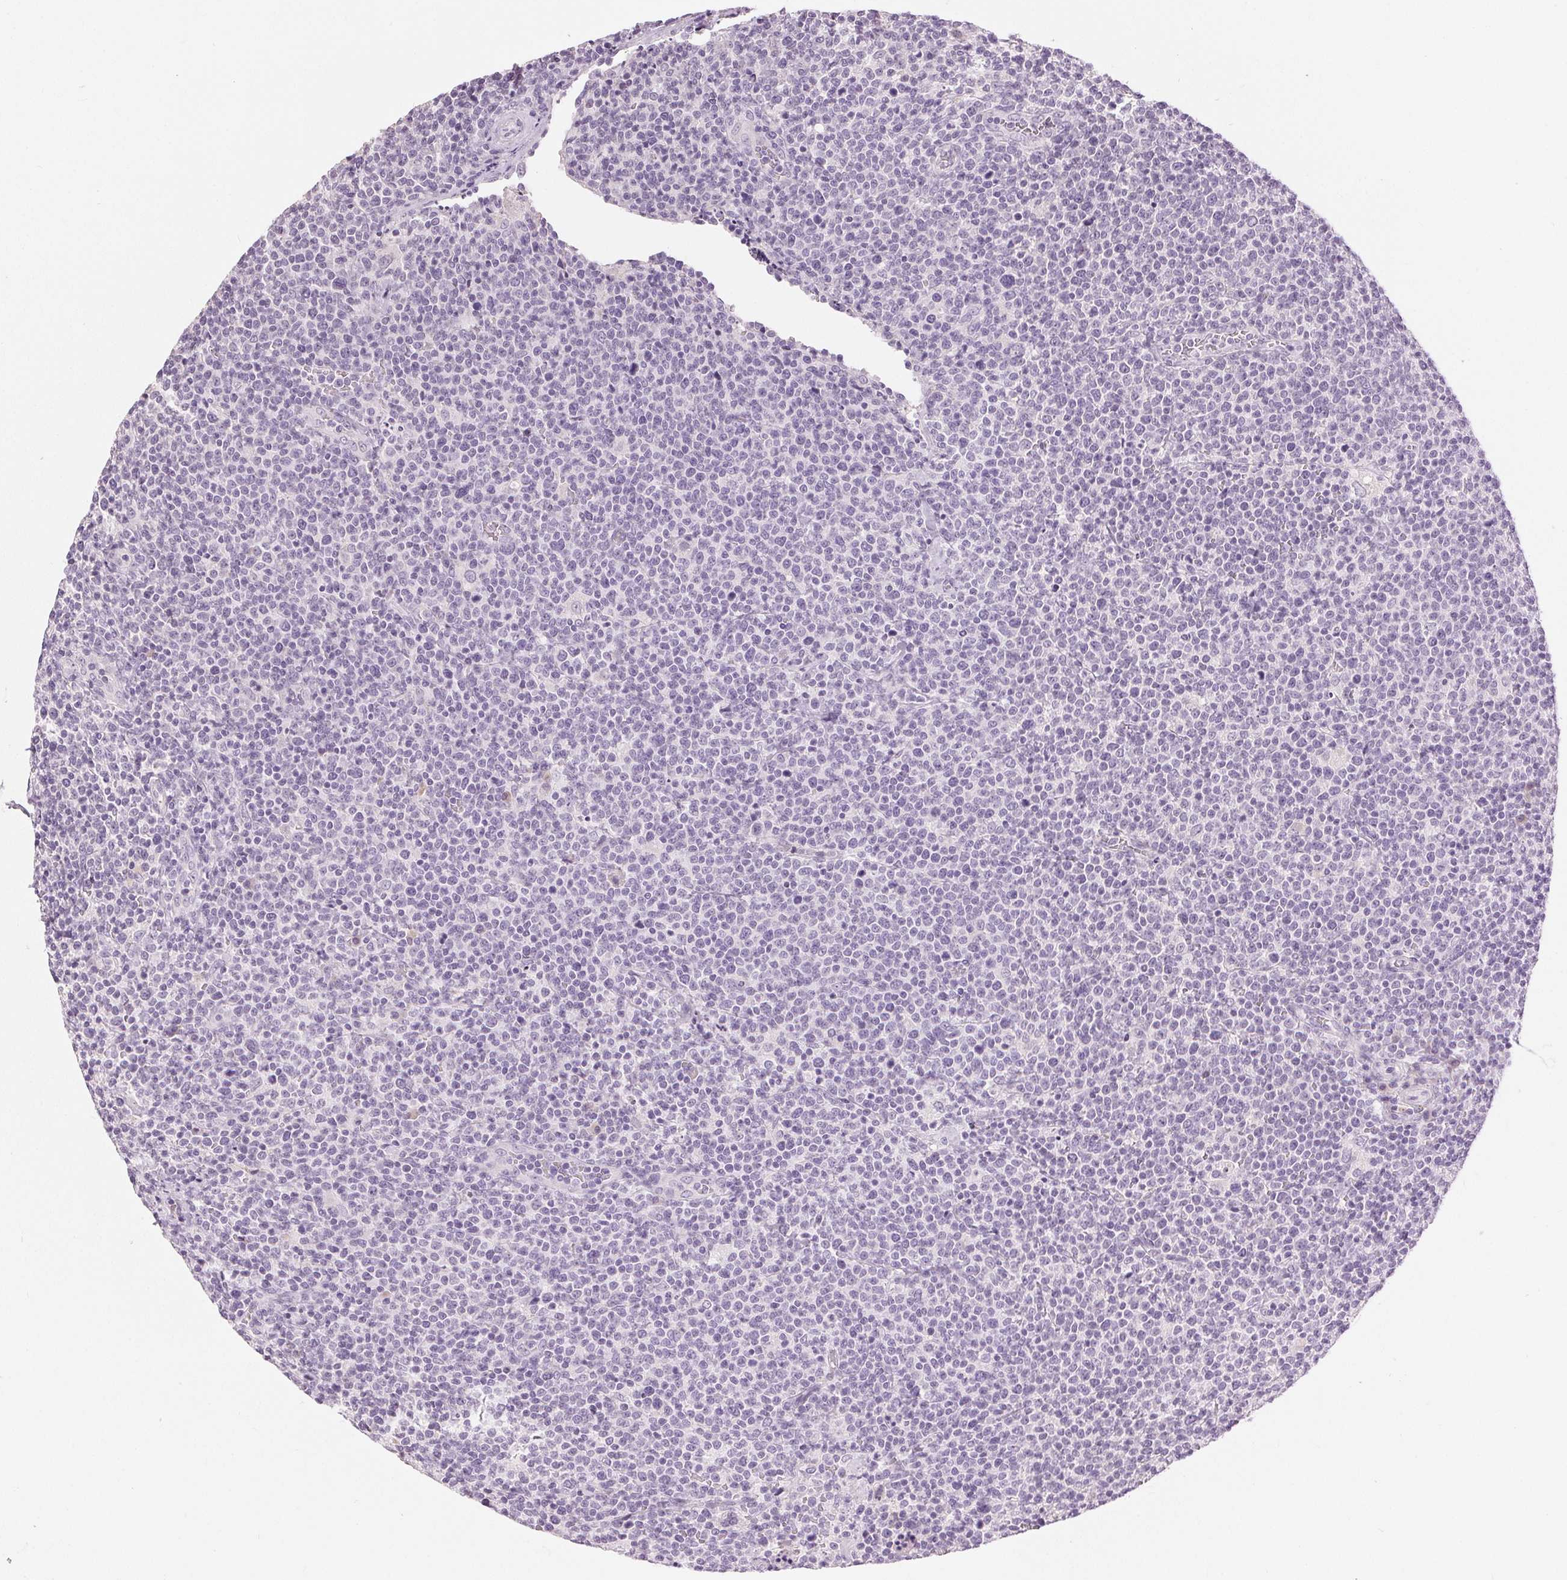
{"staining": {"intensity": "negative", "quantity": "none", "location": "none"}, "tissue": "lymphoma", "cell_type": "Tumor cells", "image_type": "cancer", "snomed": [{"axis": "morphology", "description": "Malignant lymphoma, non-Hodgkin's type, High grade"}, {"axis": "topography", "description": "Lymph node"}], "caption": "Immunohistochemical staining of malignant lymphoma, non-Hodgkin's type (high-grade) reveals no significant expression in tumor cells.", "gene": "DSG3", "patient": {"sex": "male", "age": 61}}